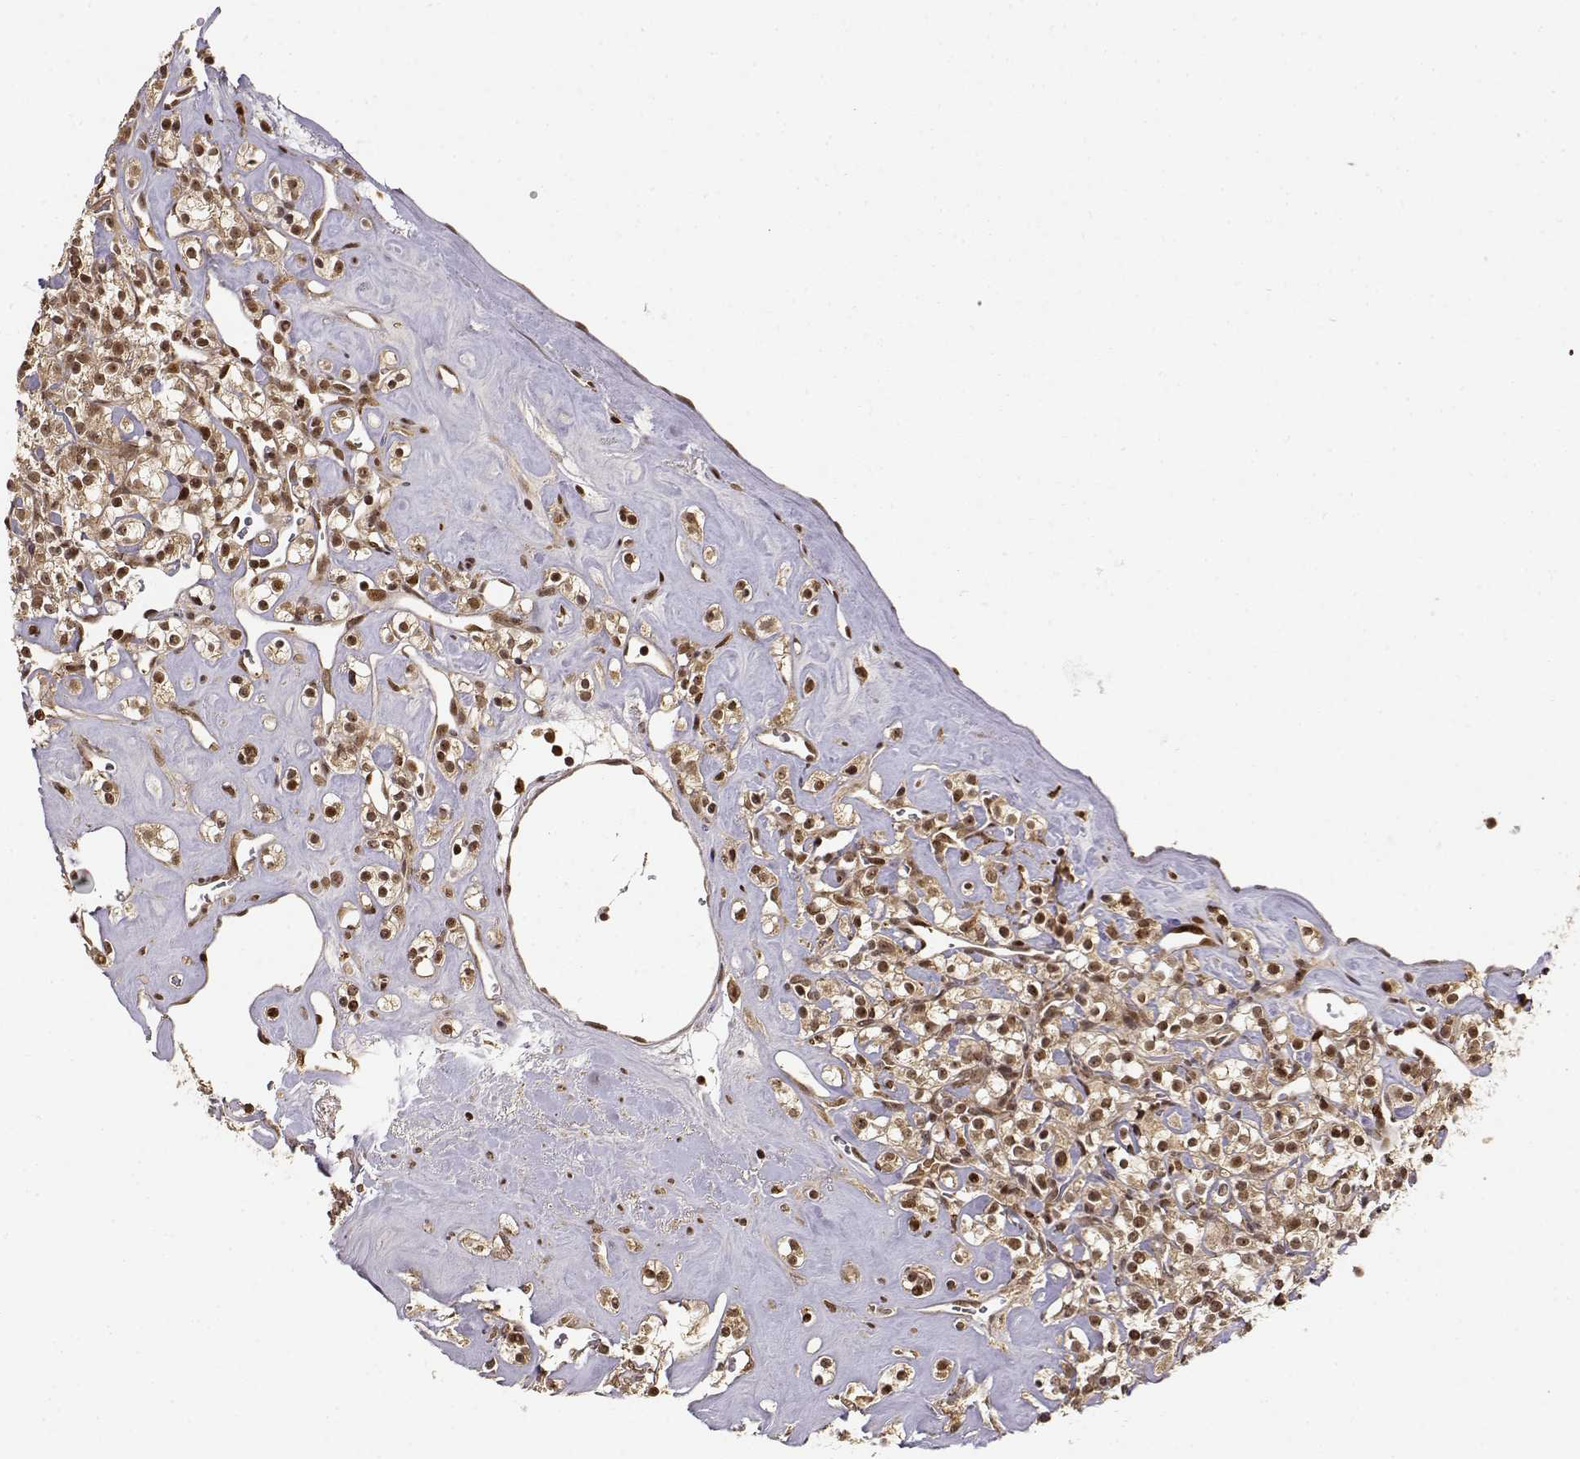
{"staining": {"intensity": "moderate", "quantity": ">75%", "location": "cytoplasmic/membranous,nuclear"}, "tissue": "renal cancer", "cell_type": "Tumor cells", "image_type": "cancer", "snomed": [{"axis": "morphology", "description": "Adenocarcinoma, NOS"}, {"axis": "topography", "description": "Kidney"}], "caption": "A brown stain highlights moderate cytoplasmic/membranous and nuclear staining of a protein in human renal cancer (adenocarcinoma) tumor cells.", "gene": "MAEA", "patient": {"sex": "male", "age": 77}}